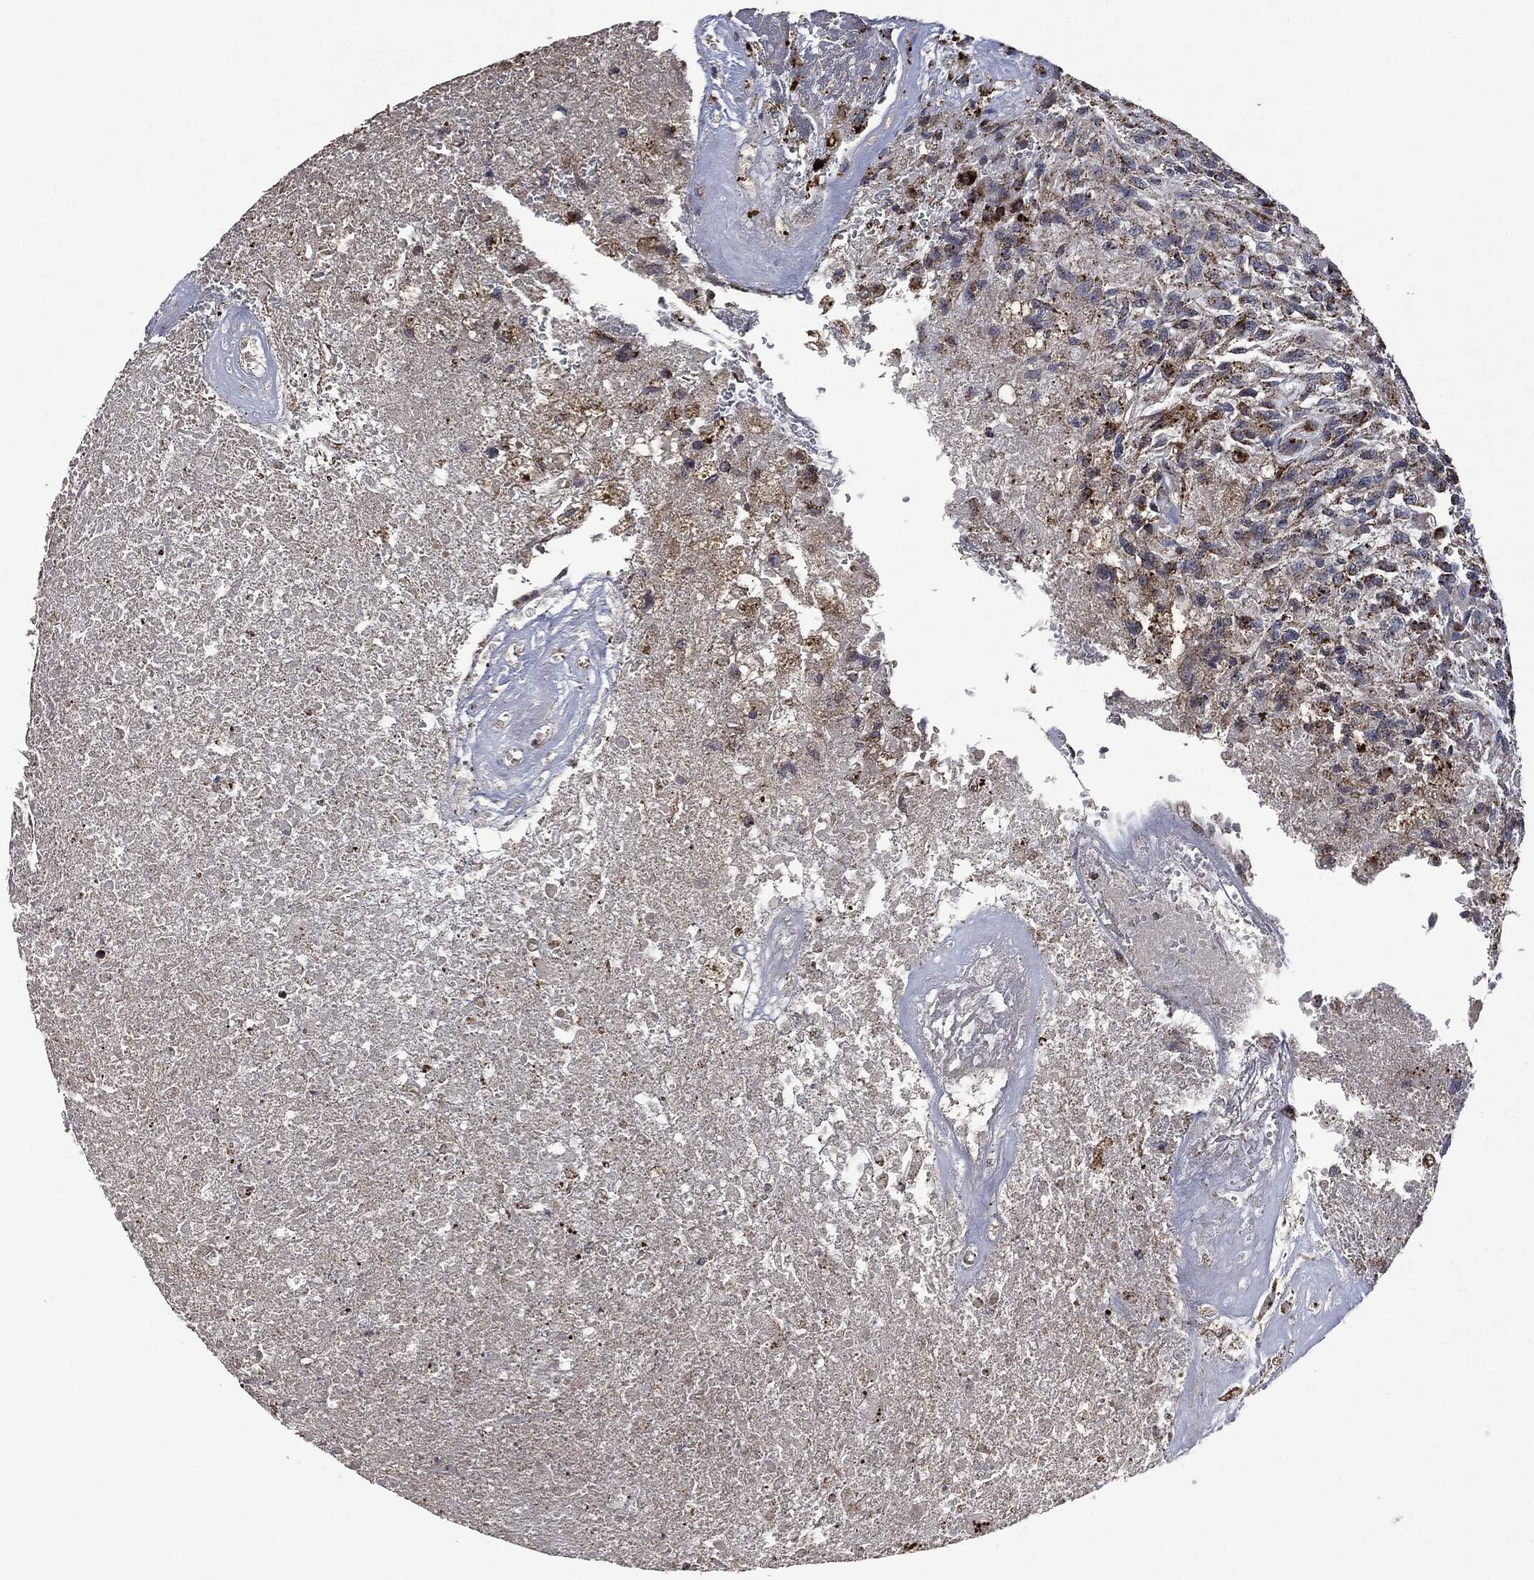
{"staining": {"intensity": "strong", "quantity": "25%-75%", "location": "cytoplasmic/membranous"}, "tissue": "glioma", "cell_type": "Tumor cells", "image_type": "cancer", "snomed": [{"axis": "morphology", "description": "Glioma, malignant, High grade"}, {"axis": "topography", "description": "Brain"}], "caption": "Protein positivity by immunohistochemistry reveals strong cytoplasmic/membranous positivity in approximately 25%-75% of tumor cells in malignant high-grade glioma. (Stains: DAB in brown, nuclei in blue, Microscopy: brightfield microscopy at high magnification).", "gene": "RYK", "patient": {"sex": "male", "age": 56}}